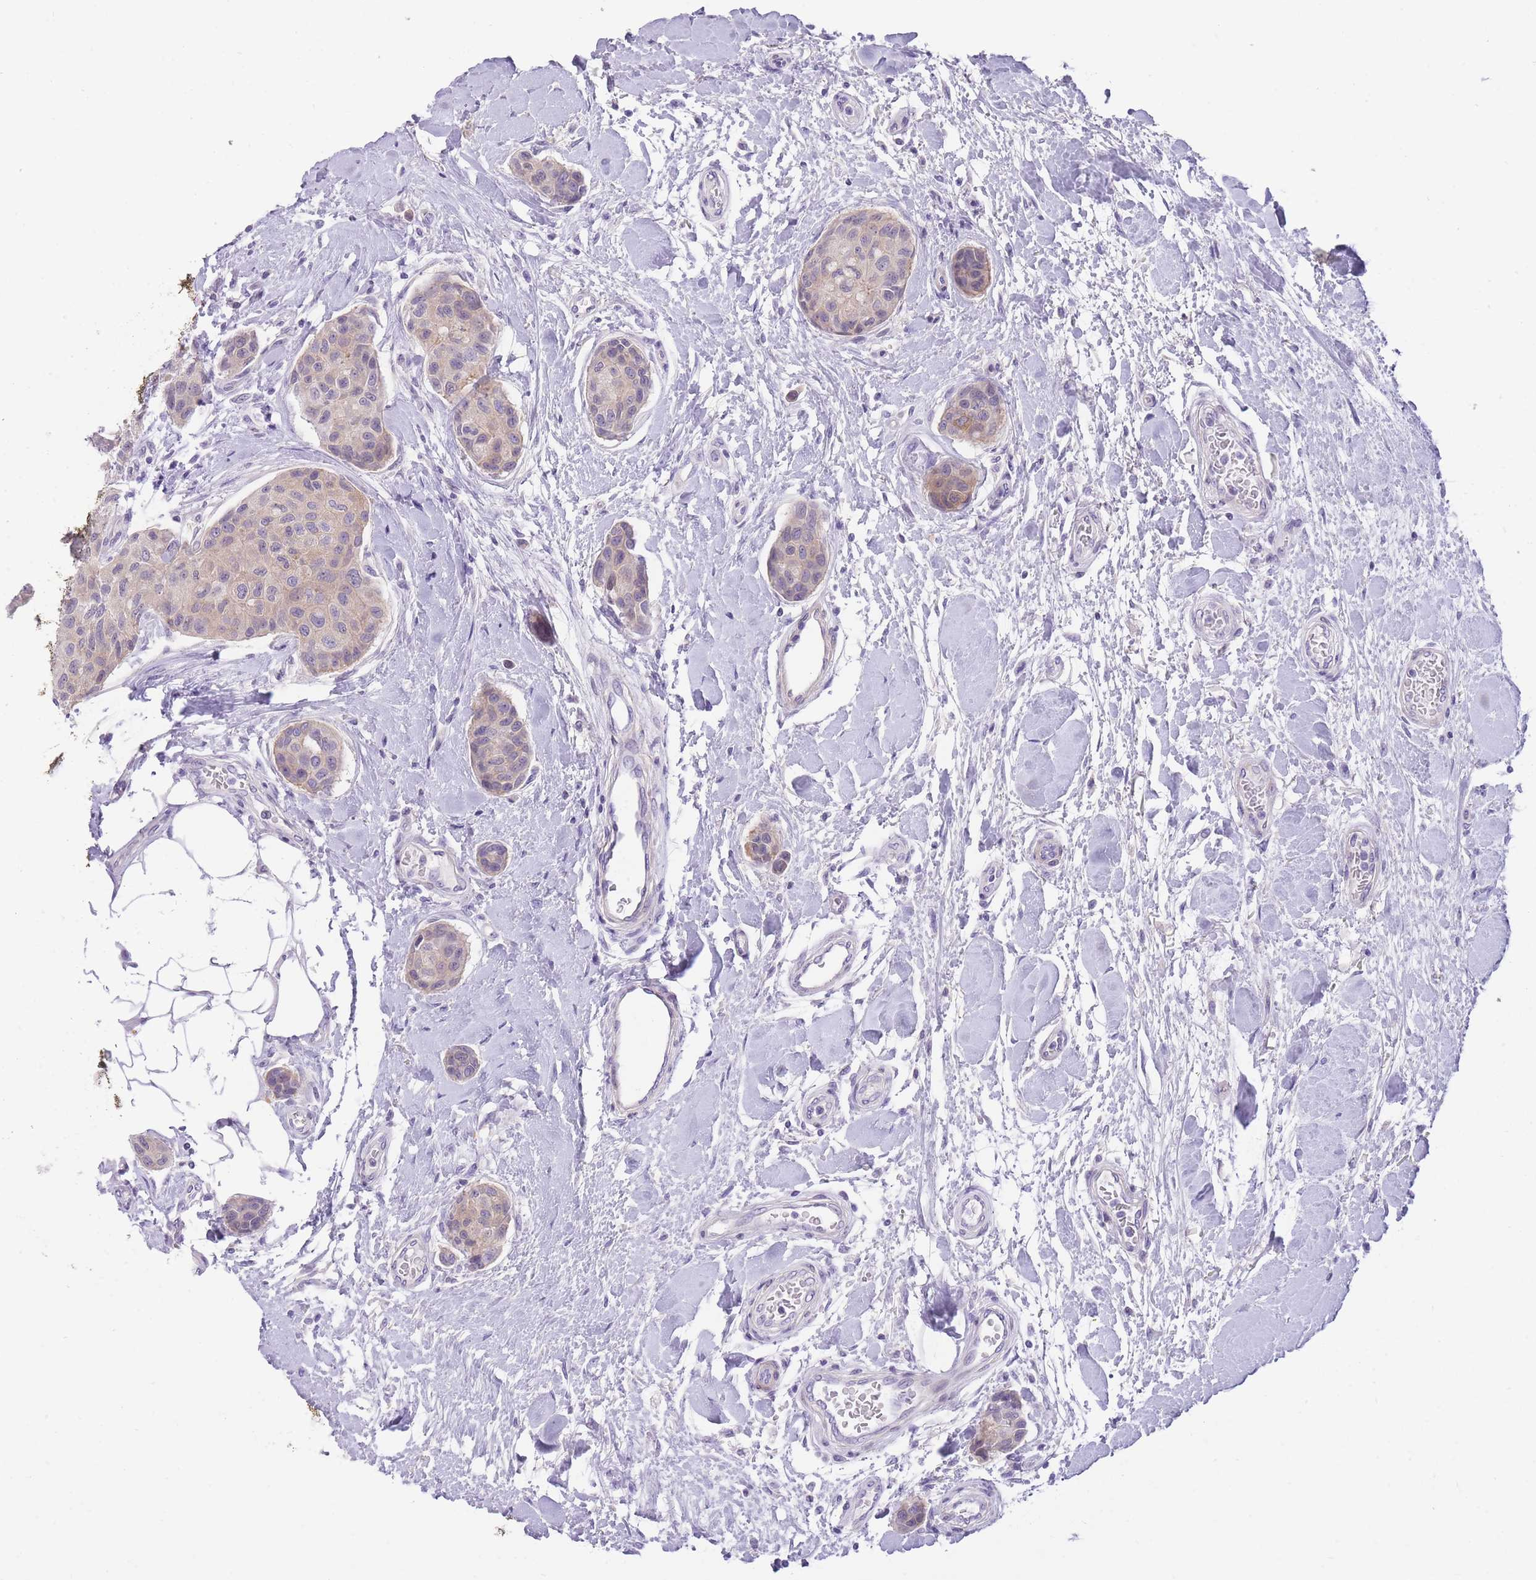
{"staining": {"intensity": "moderate", "quantity": "25%-75%", "location": "cytoplasmic/membranous"}, "tissue": "breast cancer", "cell_type": "Tumor cells", "image_type": "cancer", "snomed": [{"axis": "morphology", "description": "Duct carcinoma"}, {"axis": "topography", "description": "Breast"}, {"axis": "topography", "description": "Lymph node"}], "caption": "Breast cancer stained with immunohistochemistry exhibits moderate cytoplasmic/membranous positivity in about 25%-75% of tumor cells.", "gene": "OR11H12", "patient": {"sex": "female", "age": 80}}